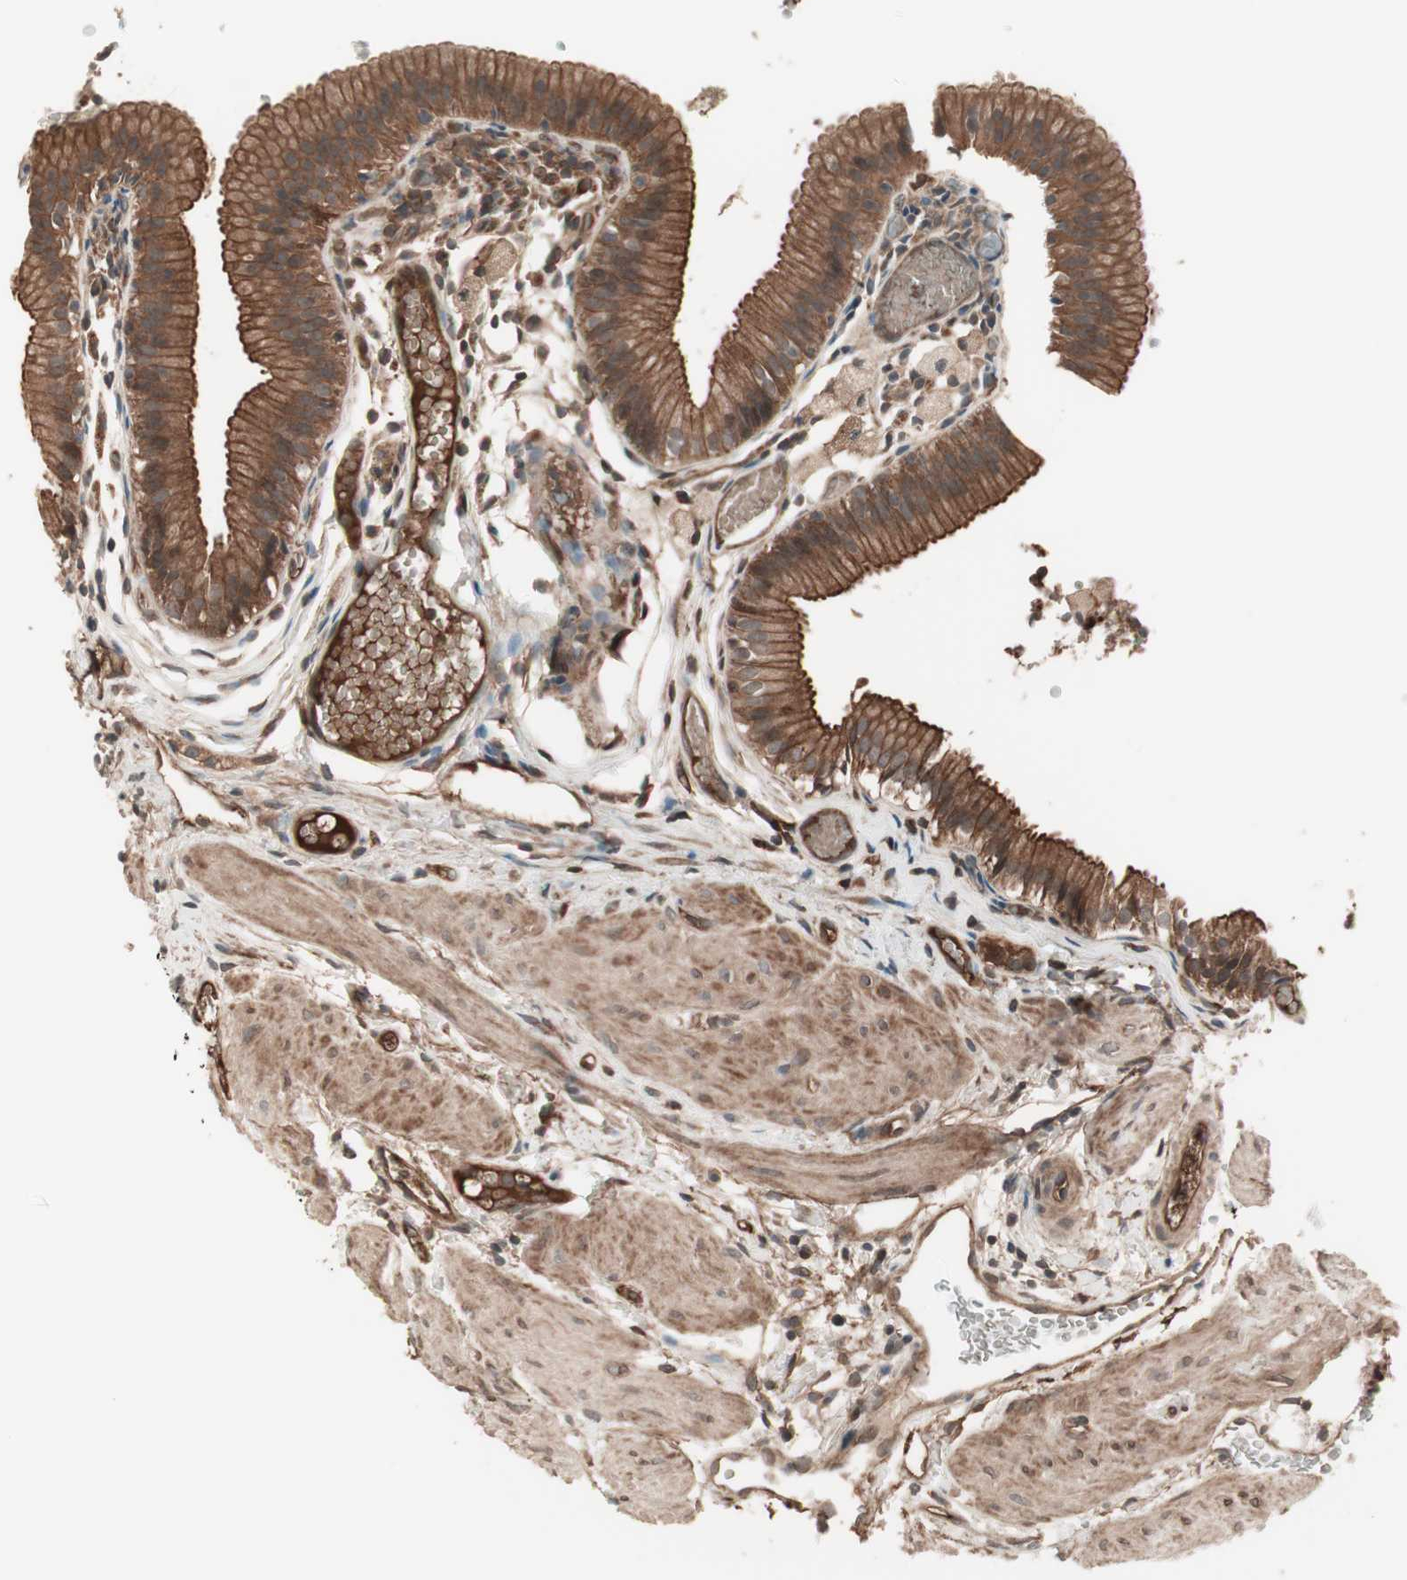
{"staining": {"intensity": "strong", "quantity": ">75%", "location": "cytoplasmic/membranous"}, "tissue": "gallbladder", "cell_type": "Glandular cells", "image_type": "normal", "snomed": [{"axis": "morphology", "description": "Normal tissue, NOS"}, {"axis": "topography", "description": "Gallbladder"}], "caption": "Protein expression analysis of unremarkable human gallbladder reveals strong cytoplasmic/membranous expression in approximately >75% of glandular cells.", "gene": "TFPI", "patient": {"sex": "female", "age": 26}}